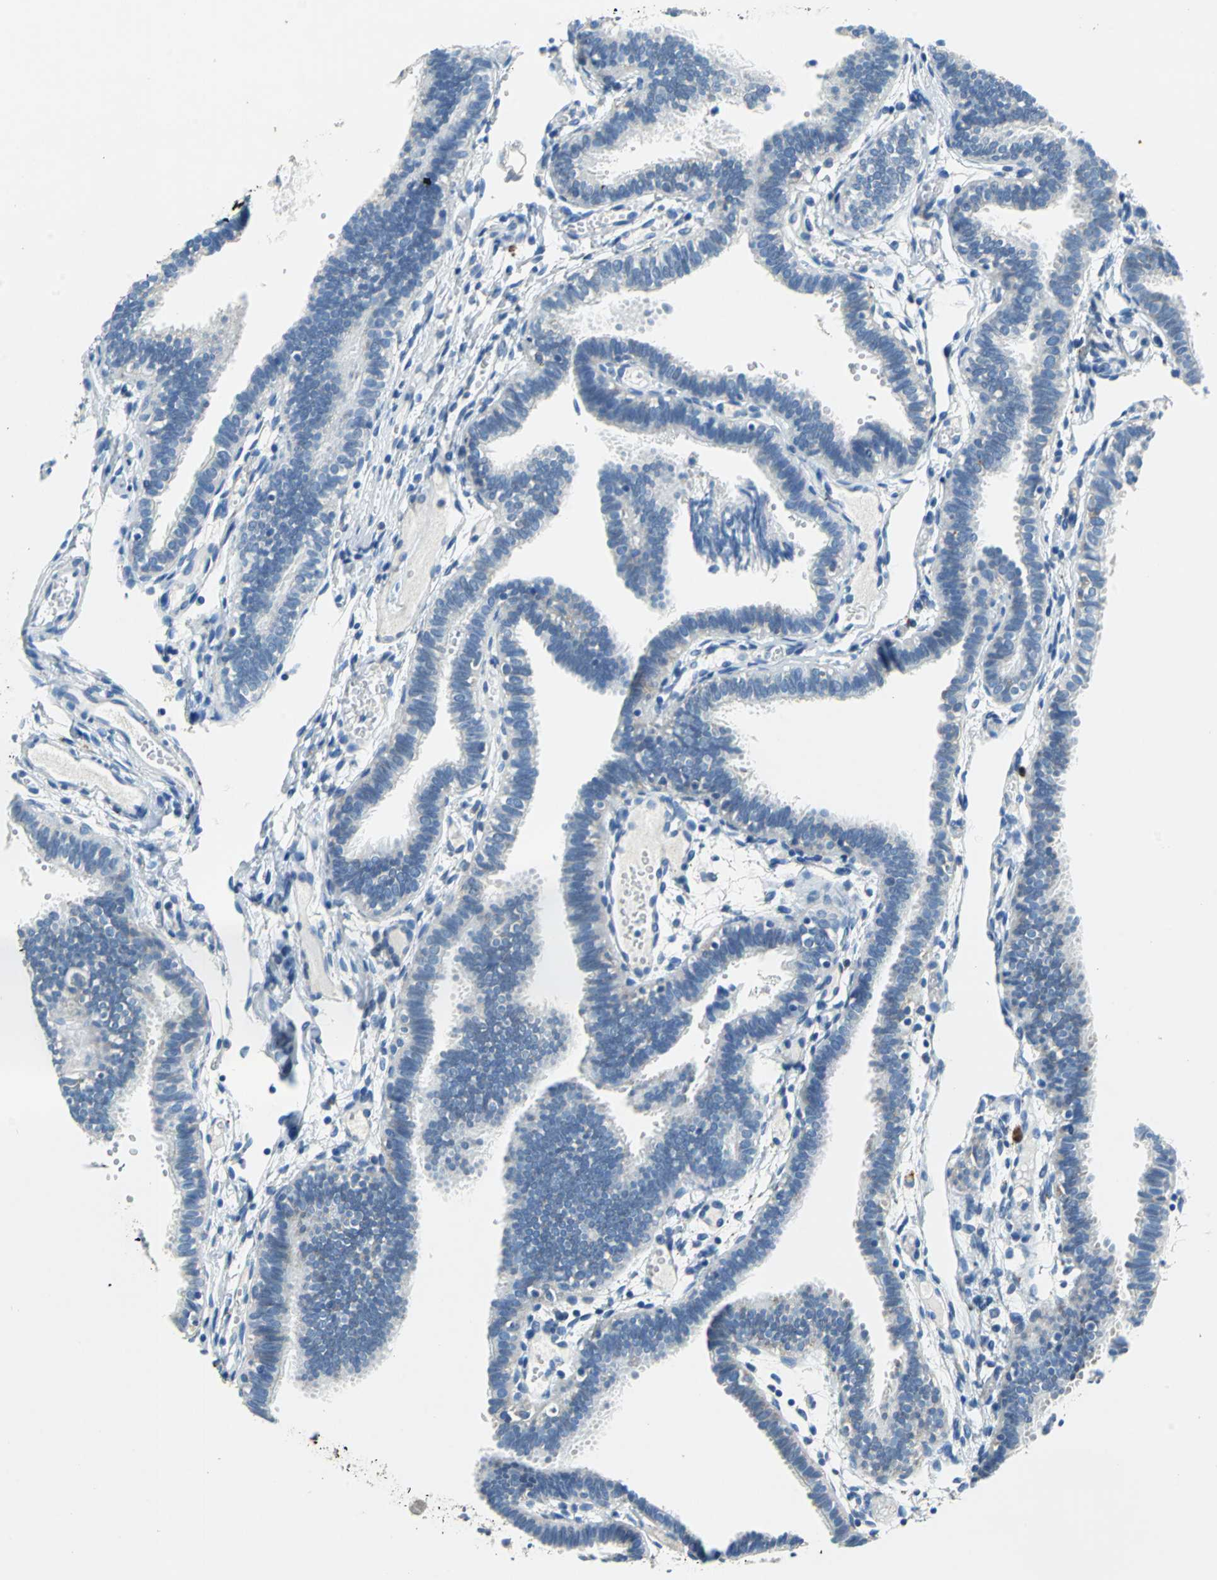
{"staining": {"intensity": "negative", "quantity": "none", "location": "none"}, "tissue": "fallopian tube", "cell_type": "Glandular cells", "image_type": "normal", "snomed": [{"axis": "morphology", "description": "Normal tissue, NOS"}, {"axis": "topography", "description": "Fallopian tube"}], "caption": "The histopathology image shows no significant expression in glandular cells of fallopian tube.", "gene": "TEX264", "patient": {"sex": "female", "age": 29}}